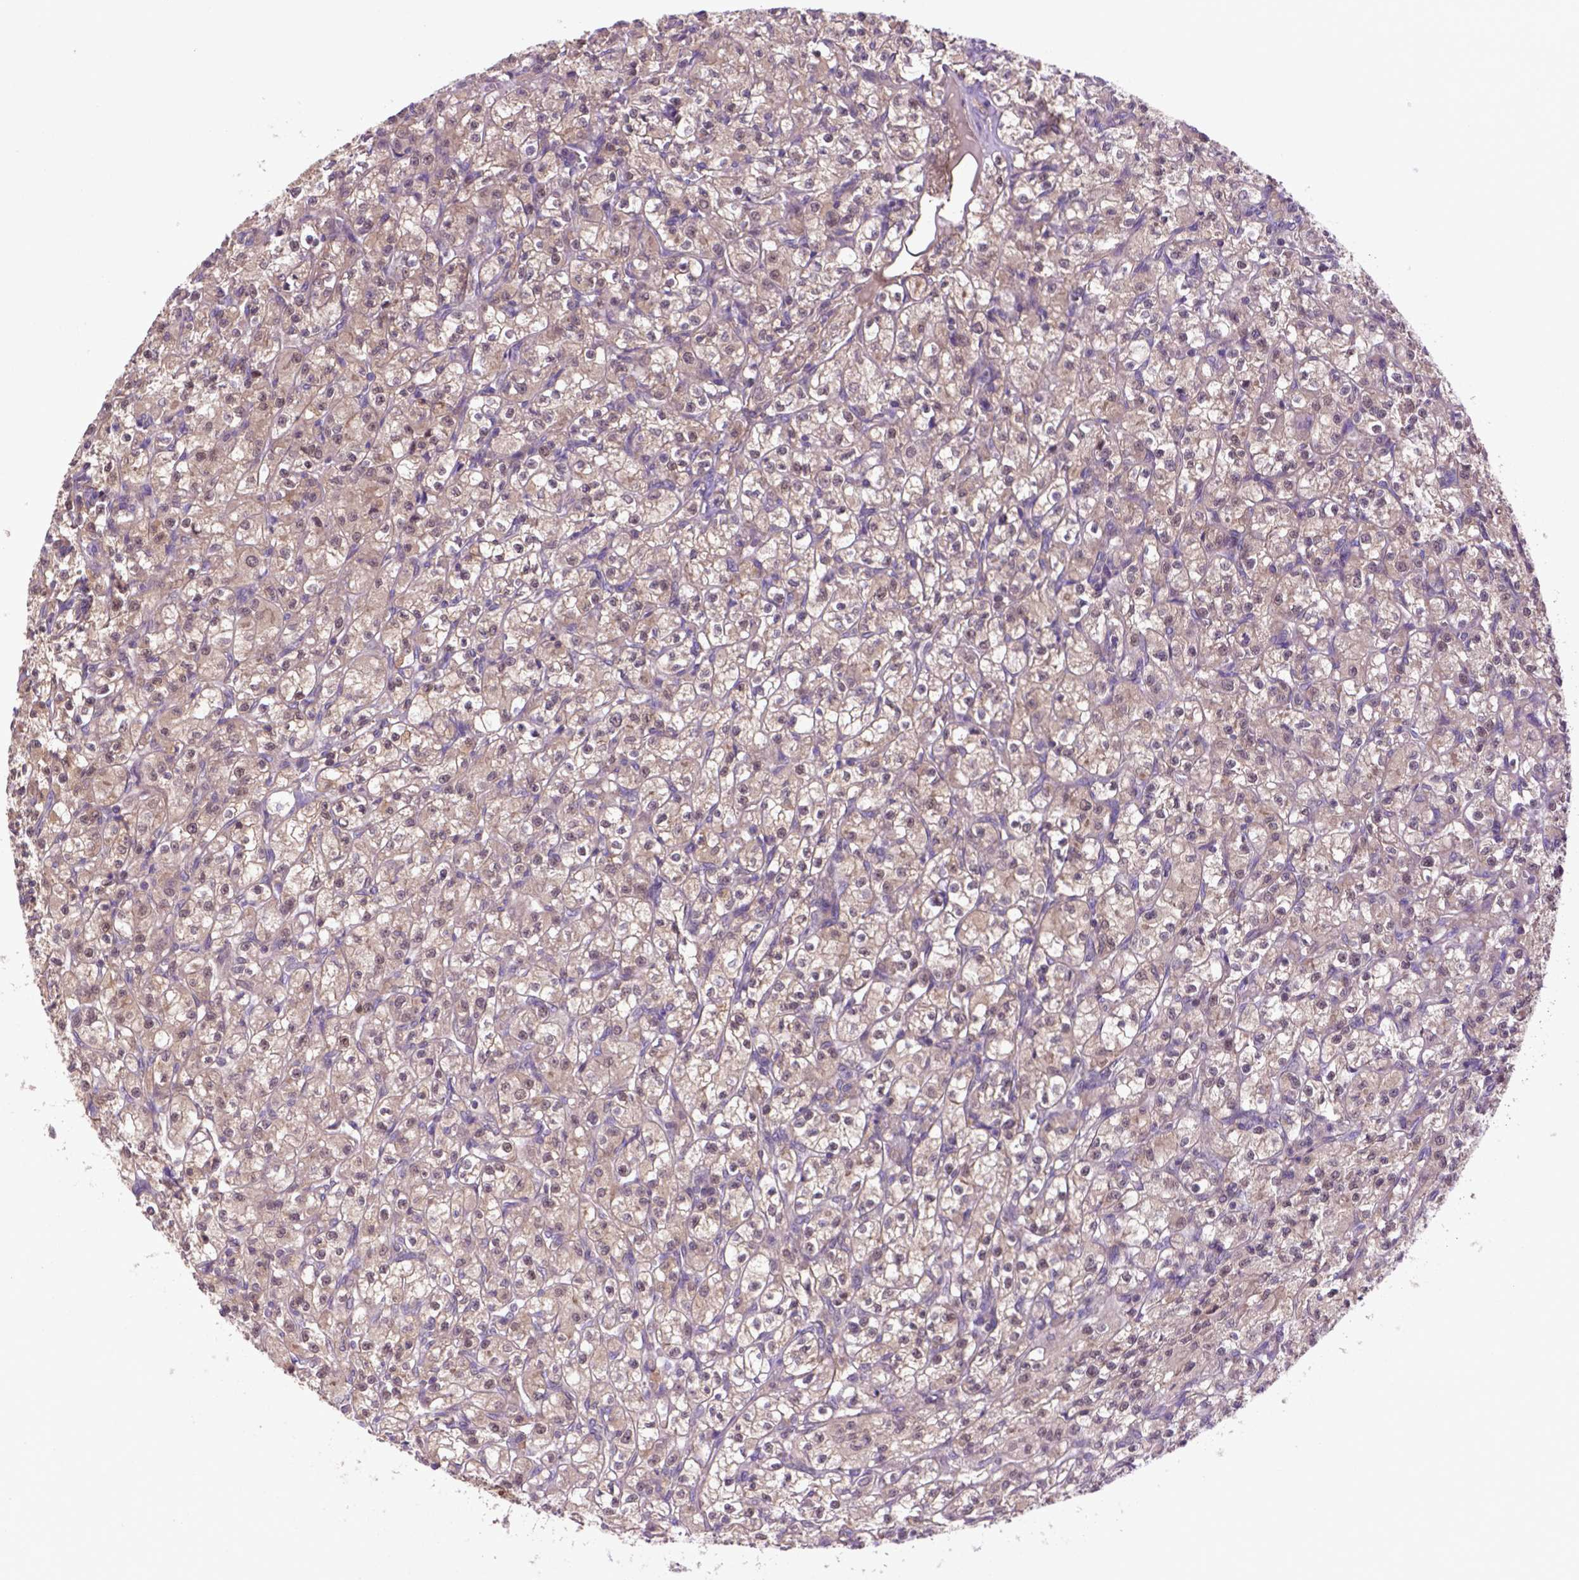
{"staining": {"intensity": "moderate", "quantity": ">75%", "location": "cytoplasmic/membranous"}, "tissue": "renal cancer", "cell_type": "Tumor cells", "image_type": "cancer", "snomed": [{"axis": "morphology", "description": "Adenocarcinoma, NOS"}, {"axis": "topography", "description": "Kidney"}], "caption": "Protein staining demonstrates moderate cytoplasmic/membranous expression in about >75% of tumor cells in renal adenocarcinoma.", "gene": "HSPBP1", "patient": {"sex": "female", "age": 70}}